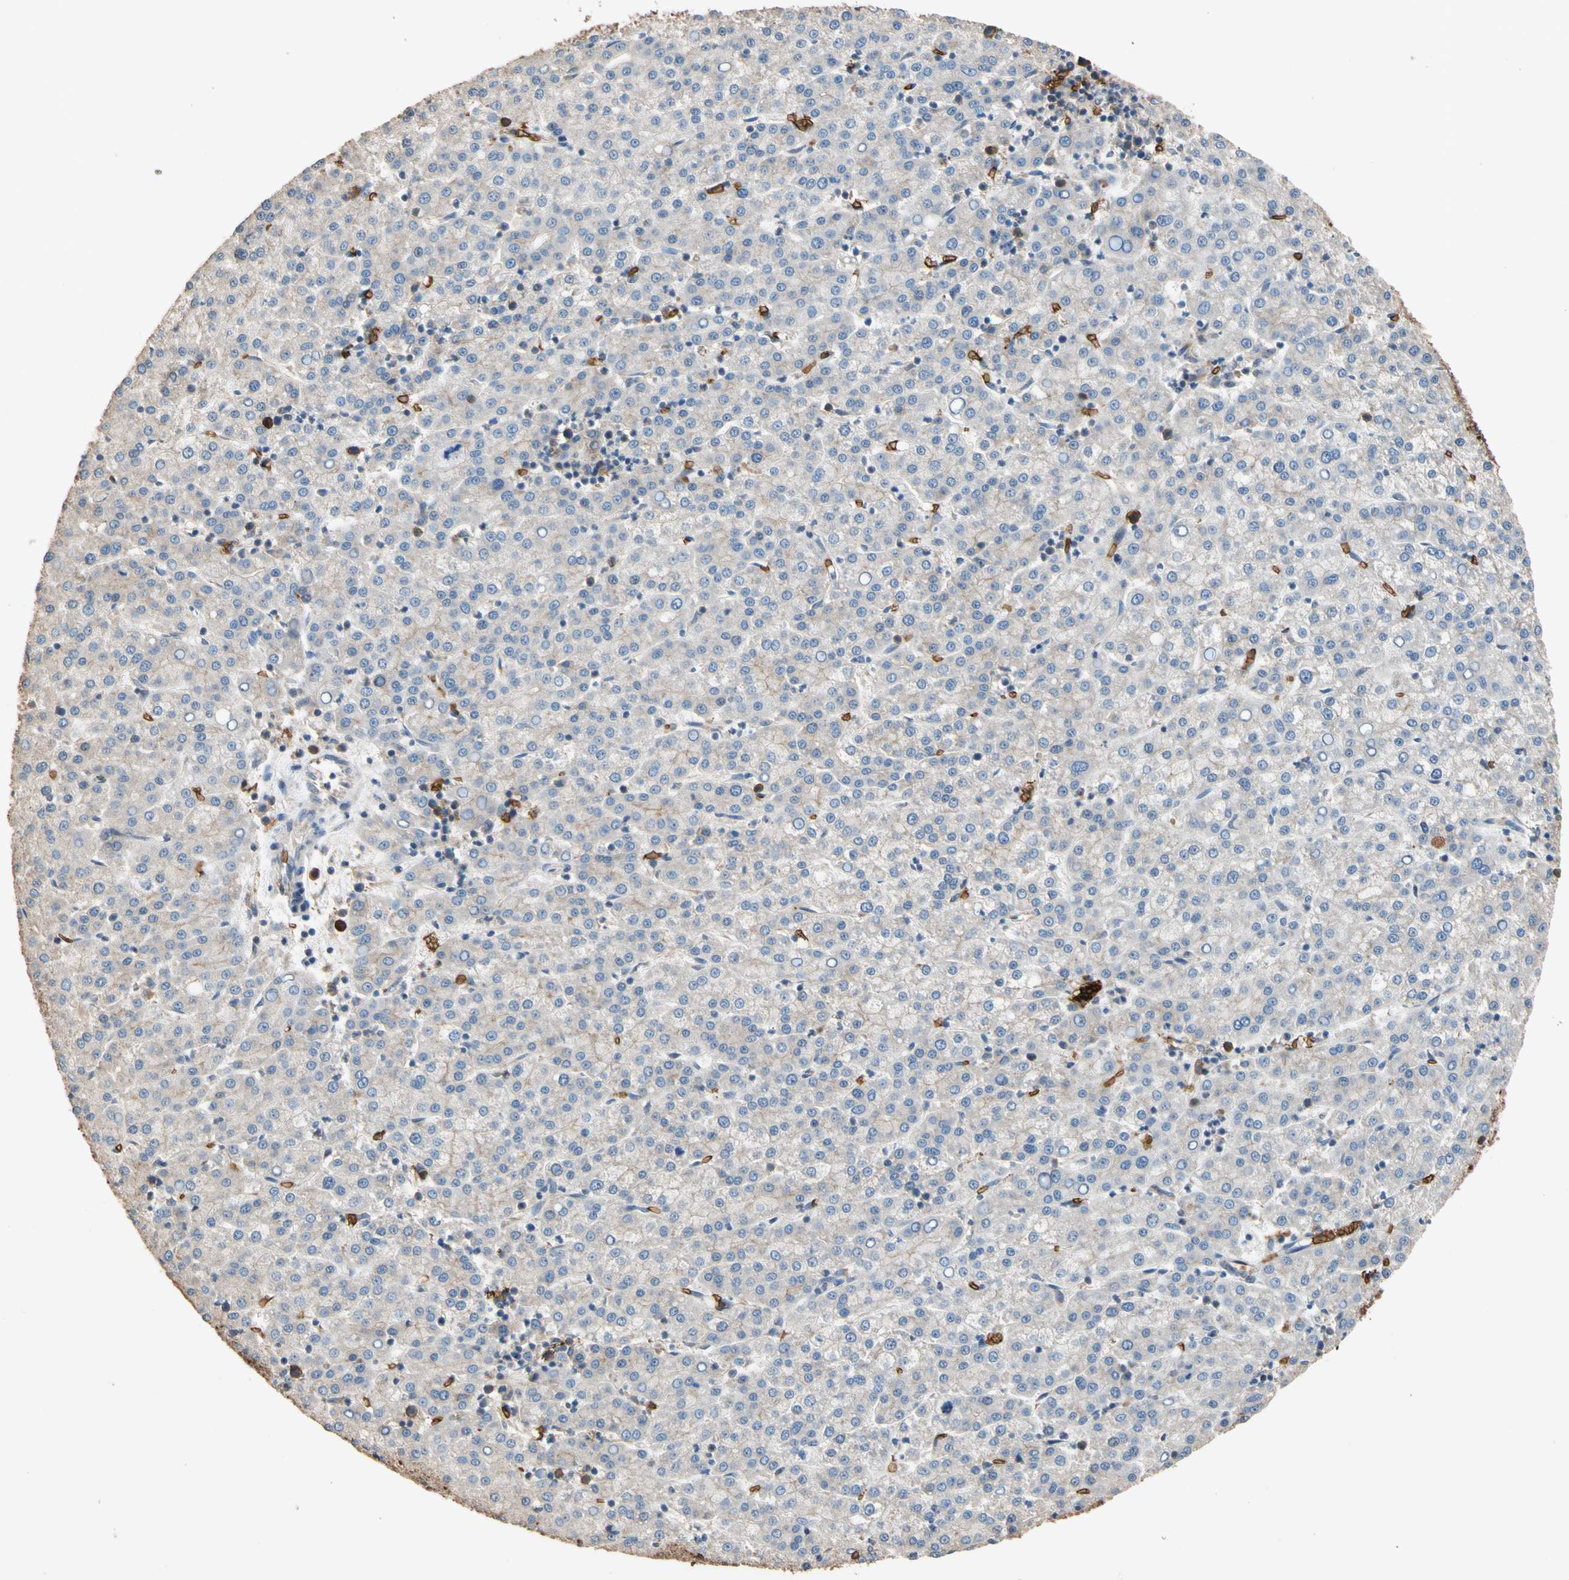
{"staining": {"intensity": "negative", "quantity": "none", "location": "none"}, "tissue": "liver cancer", "cell_type": "Tumor cells", "image_type": "cancer", "snomed": [{"axis": "morphology", "description": "Carcinoma, Hepatocellular, NOS"}, {"axis": "topography", "description": "Liver"}], "caption": "DAB immunohistochemical staining of hepatocellular carcinoma (liver) exhibits no significant positivity in tumor cells. (DAB immunohistochemistry (IHC) with hematoxylin counter stain).", "gene": "RIOK2", "patient": {"sex": "female", "age": 58}}